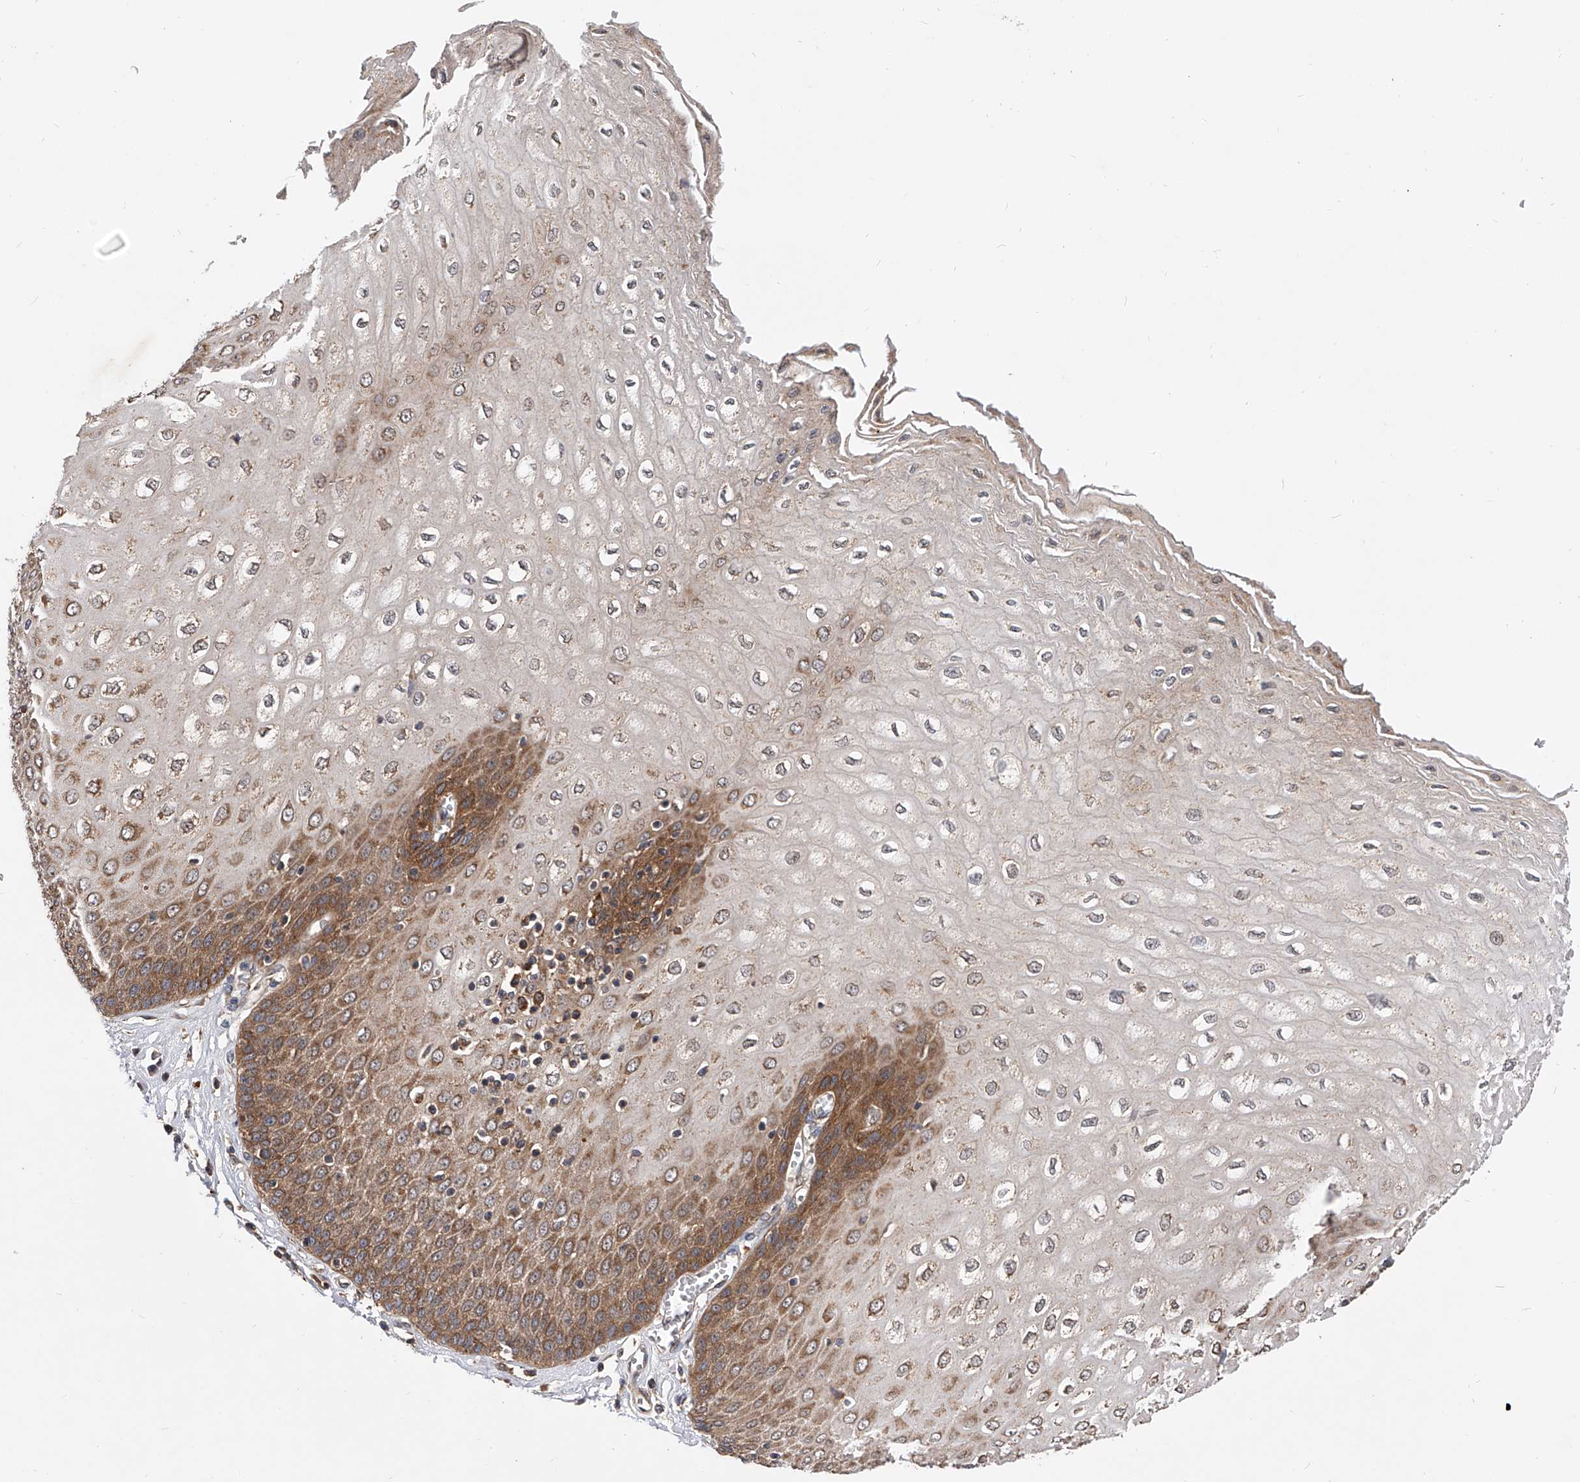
{"staining": {"intensity": "strong", "quantity": "25%-75%", "location": "cytoplasmic/membranous"}, "tissue": "esophagus", "cell_type": "Squamous epithelial cells", "image_type": "normal", "snomed": [{"axis": "morphology", "description": "Normal tissue, NOS"}, {"axis": "topography", "description": "Esophagus"}], "caption": "IHC (DAB) staining of unremarkable human esophagus shows strong cytoplasmic/membranous protein staining in about 25%-75% of squamous epithelial cells.", "gene": "CFAP410", "patient": {"sex": "male", "age": 60}}